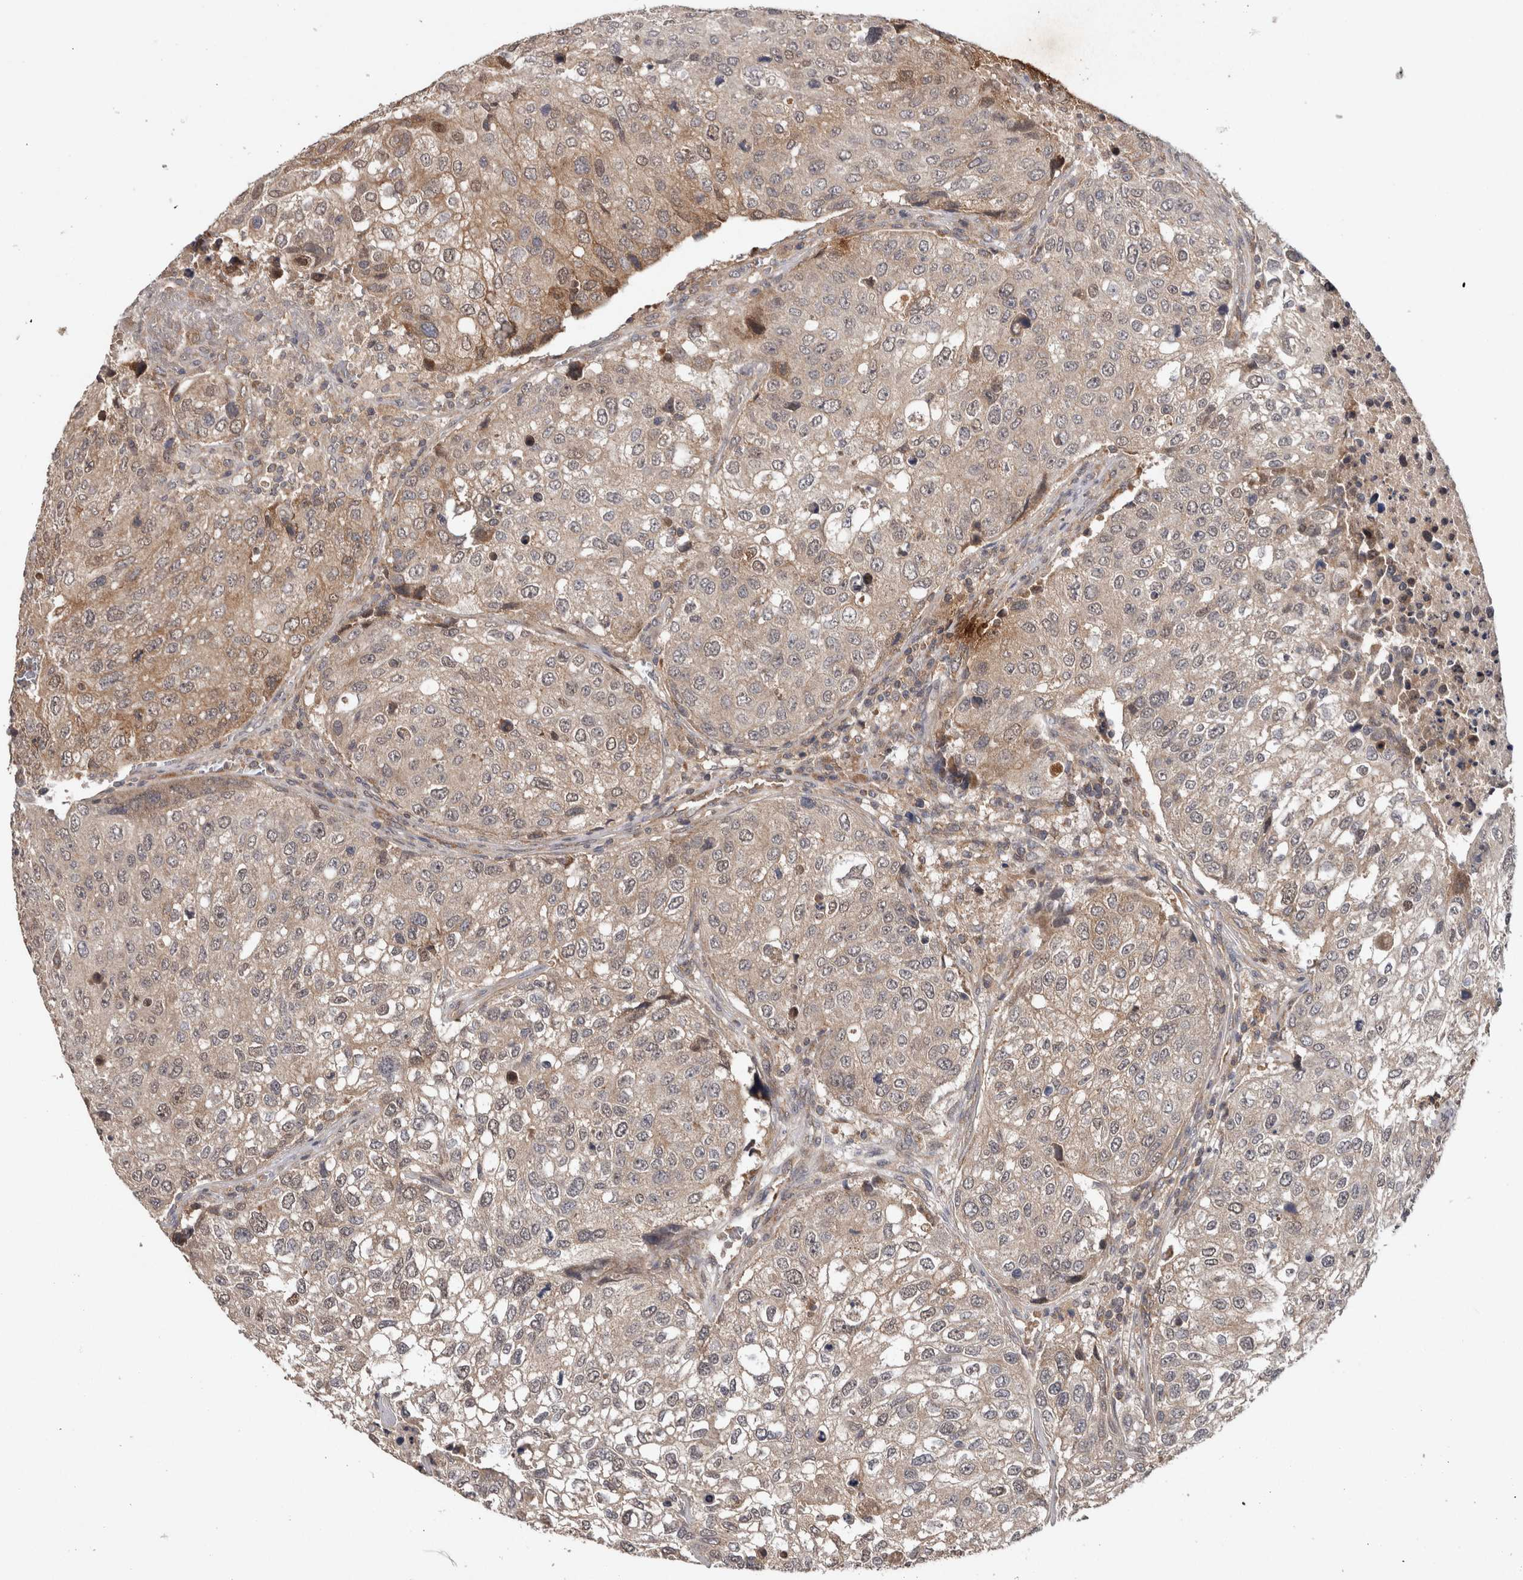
{"staining": {"intensity": "weak", "quantity": "<25%", "location": "cytoplasmic/membranous"}, "tissue": "urothelial cancer", "cell_type": "Tumor cells", "image_type": "cancer", "snomed": [{"axis": "morphology", "description": "Urothelial carcinoma, High grade"}, {"axis": "topography", "description": "Lymph node"}, {"axis": "topography", "description": "Urinary bladder"}], "caption": "DAB immunohistochemical staining of human urothelial carcinoma (high-grade) reveals no significant expression in tumor cells.", "gene": "HMOX2", "patient": {"sex": "male", "age": 51}}